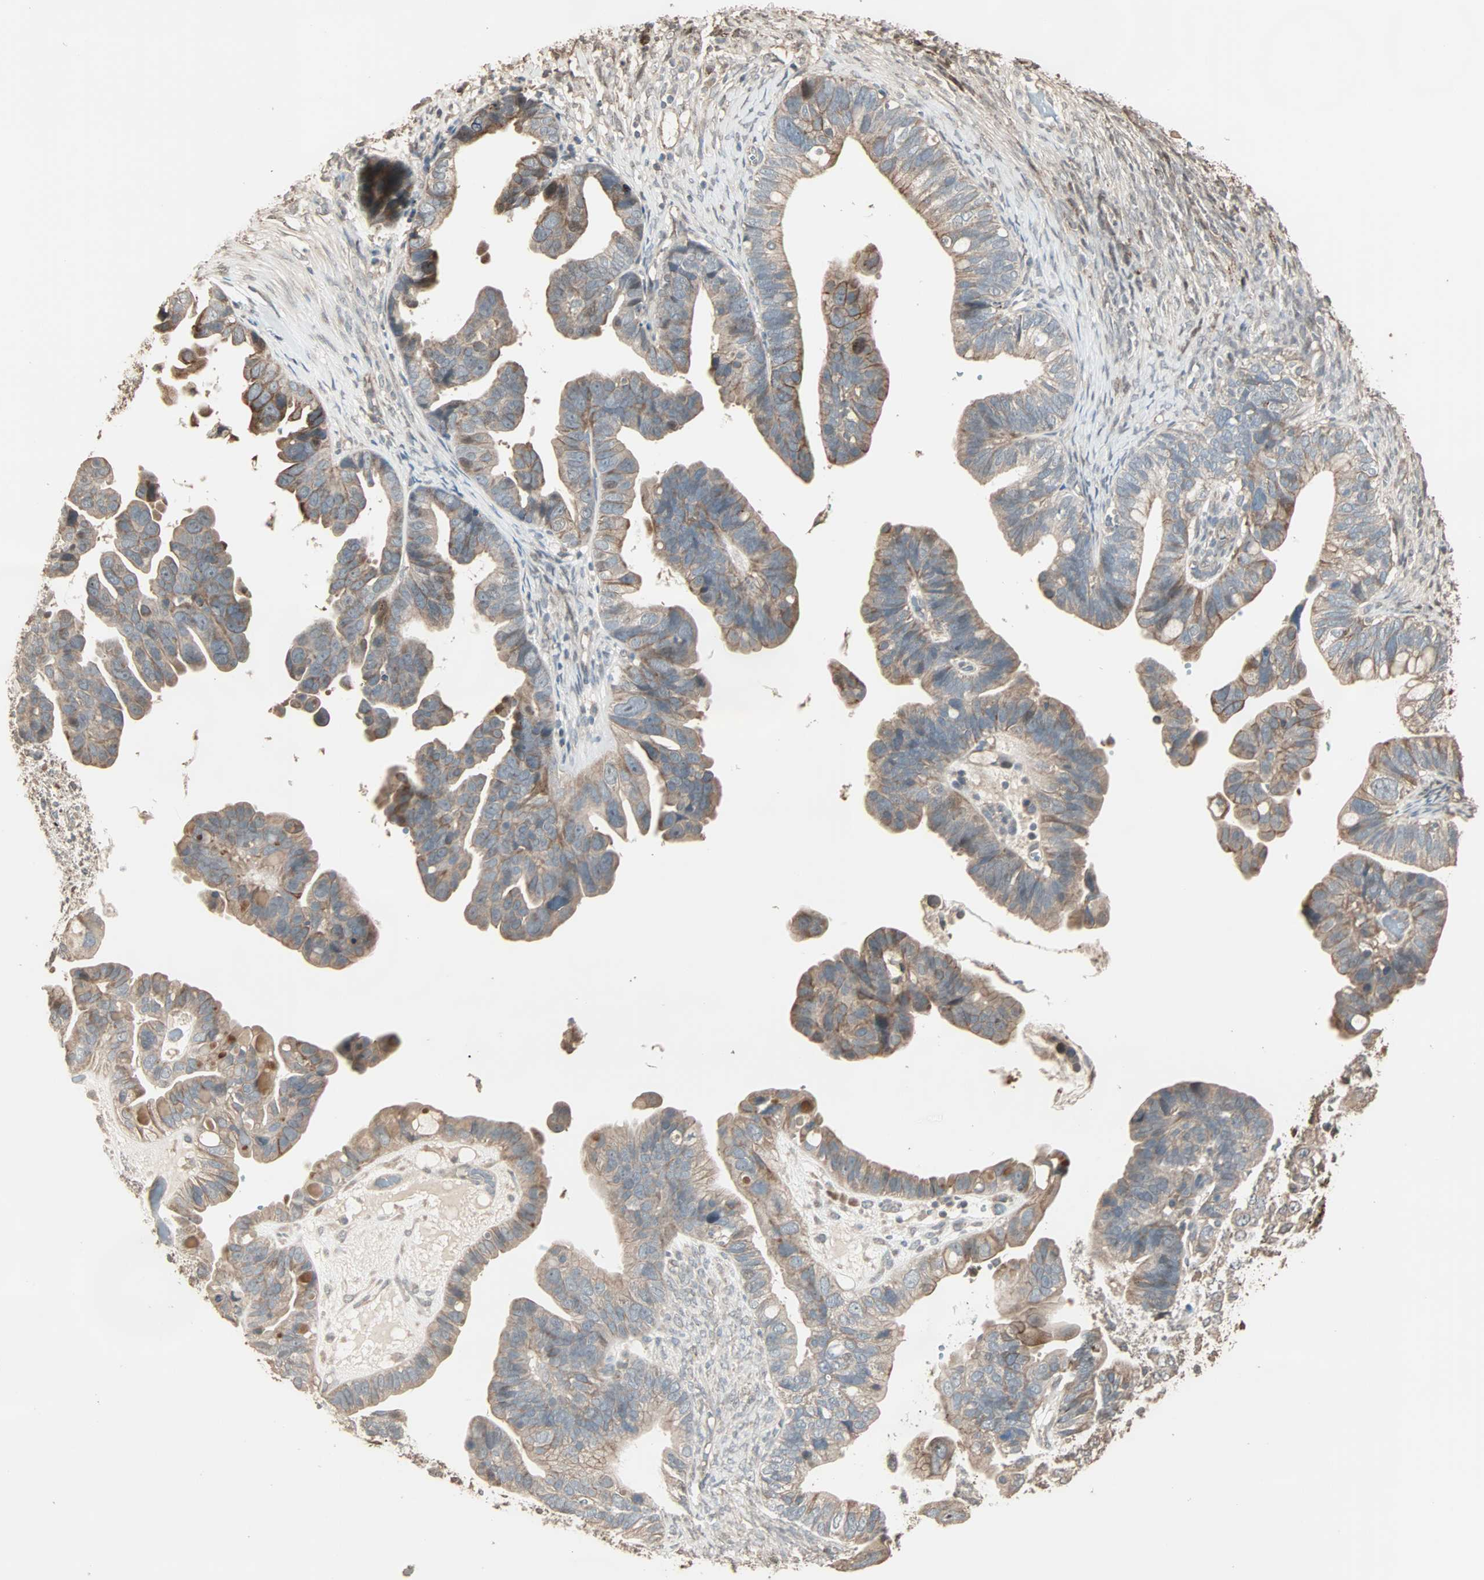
{"staining": {"intensity": "moderate", "quantity": "<25%", "location": "cytoplasmic/membranous"}, "tissue": "ovarian cancer", "cell_type": "Tumor cells", "image_type": "cancer", "snomed": [{"axis": "morphology", "description": "Cystadenocarcinoma, serous, NOS"}, {"axis": "topography", "description": "Ovary"}], "caption": "Tumor cells display moderate cytoplasmic/membranous staining in approximately <25% of cells in ovarian cancer (serous cystadenocarcinoma).", "gene": "CALCRL", "patient": {"sex": "female", "age": 56}}